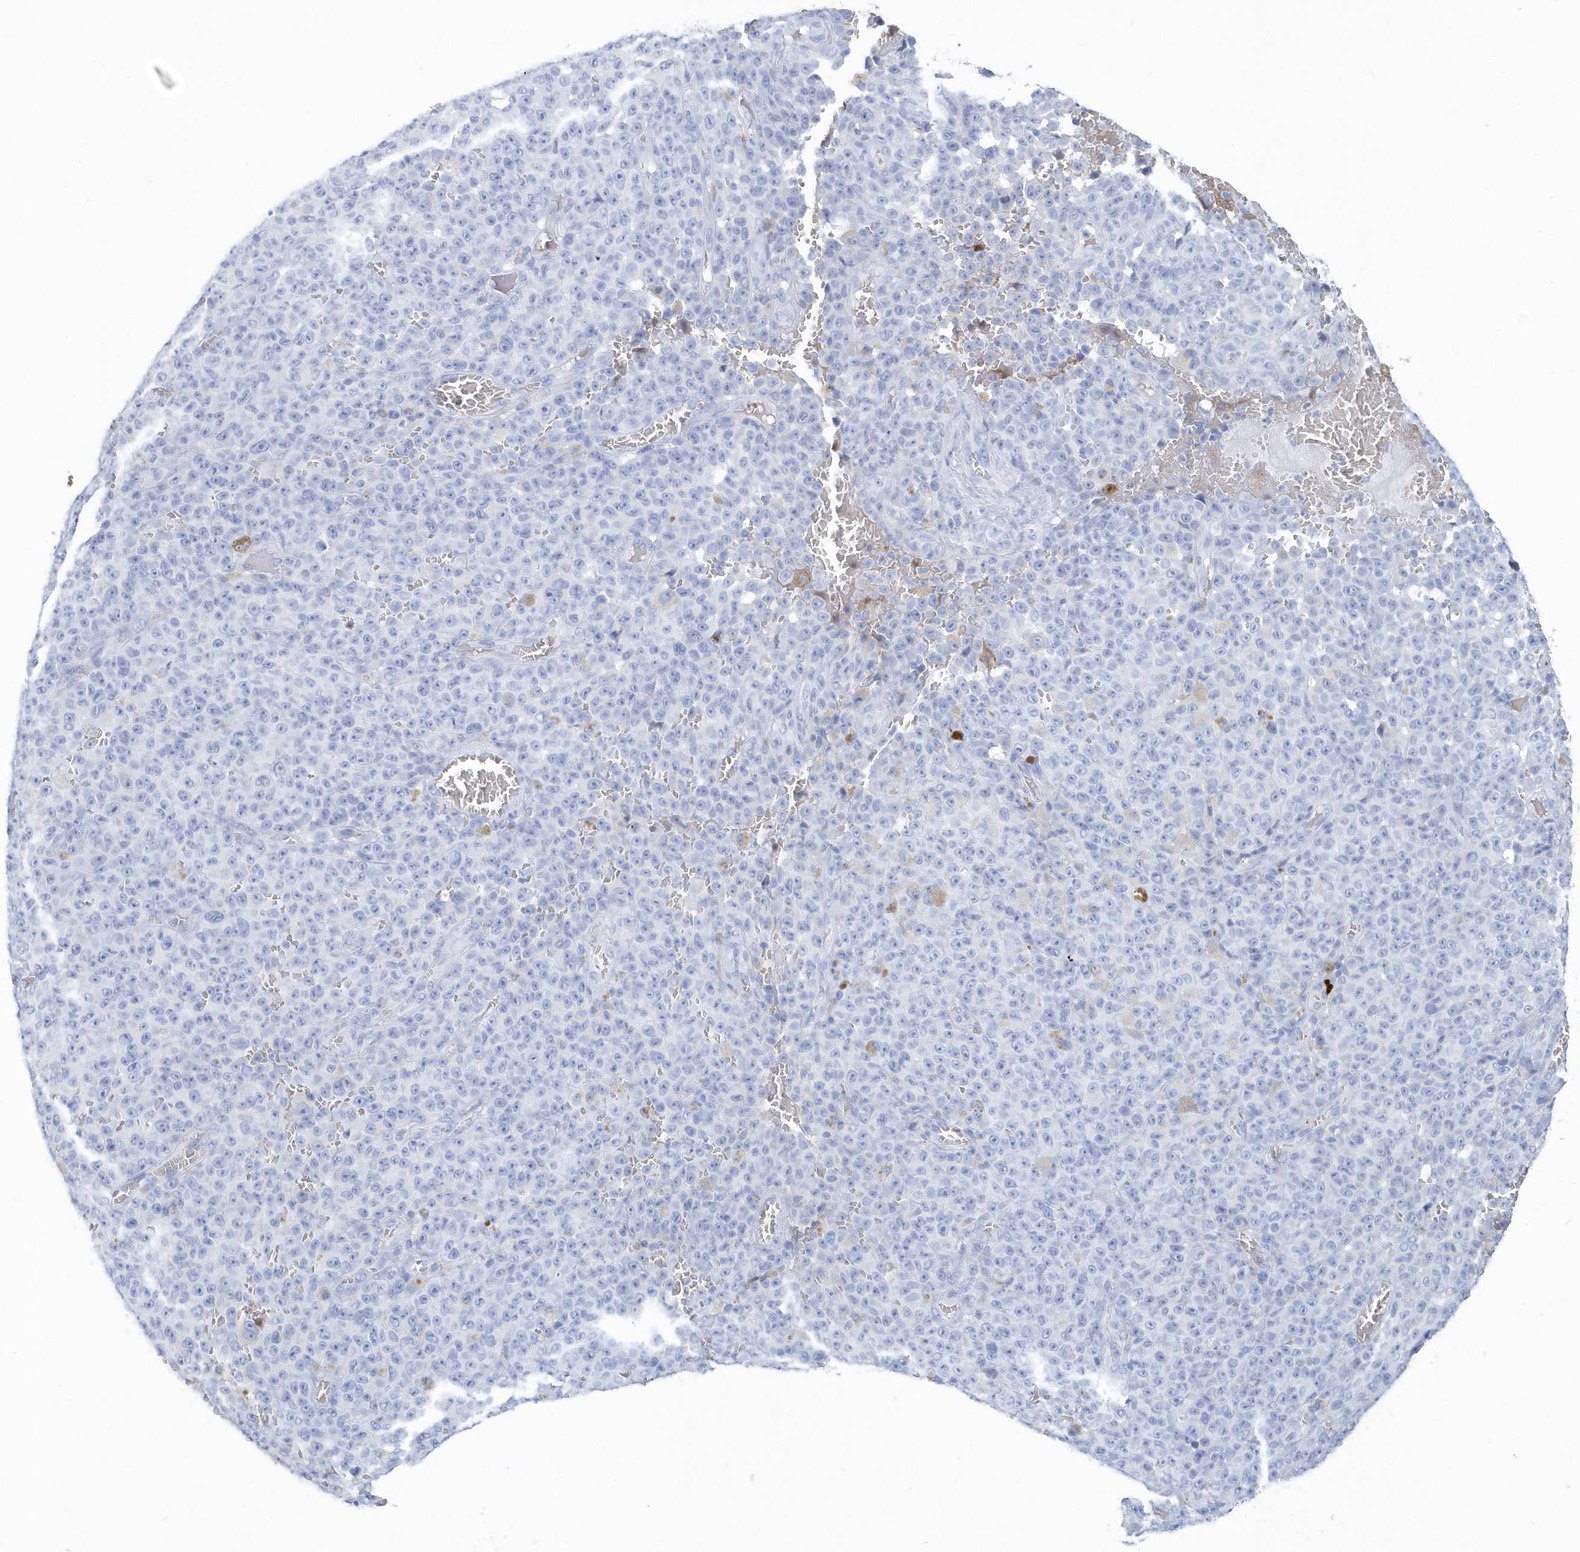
{"staining": {"intensity": "negative", "quantity": "none", "location": "none"}, "tissue": "melanoma", "cell_type": "Tumor cells", "image_type": "cancer", "snomed": [{"axis": "morphology", "description": "Malignant melanoma, NOS"}, {"axis": "topography", "description": "Skin"}], "caption": "IHC histopathology image of melanoma stained for a protein (brown), which reveals no staining in tumor cells.", "gene": "JCHAIN", "patient": {"sex": "female", "age": 82}}